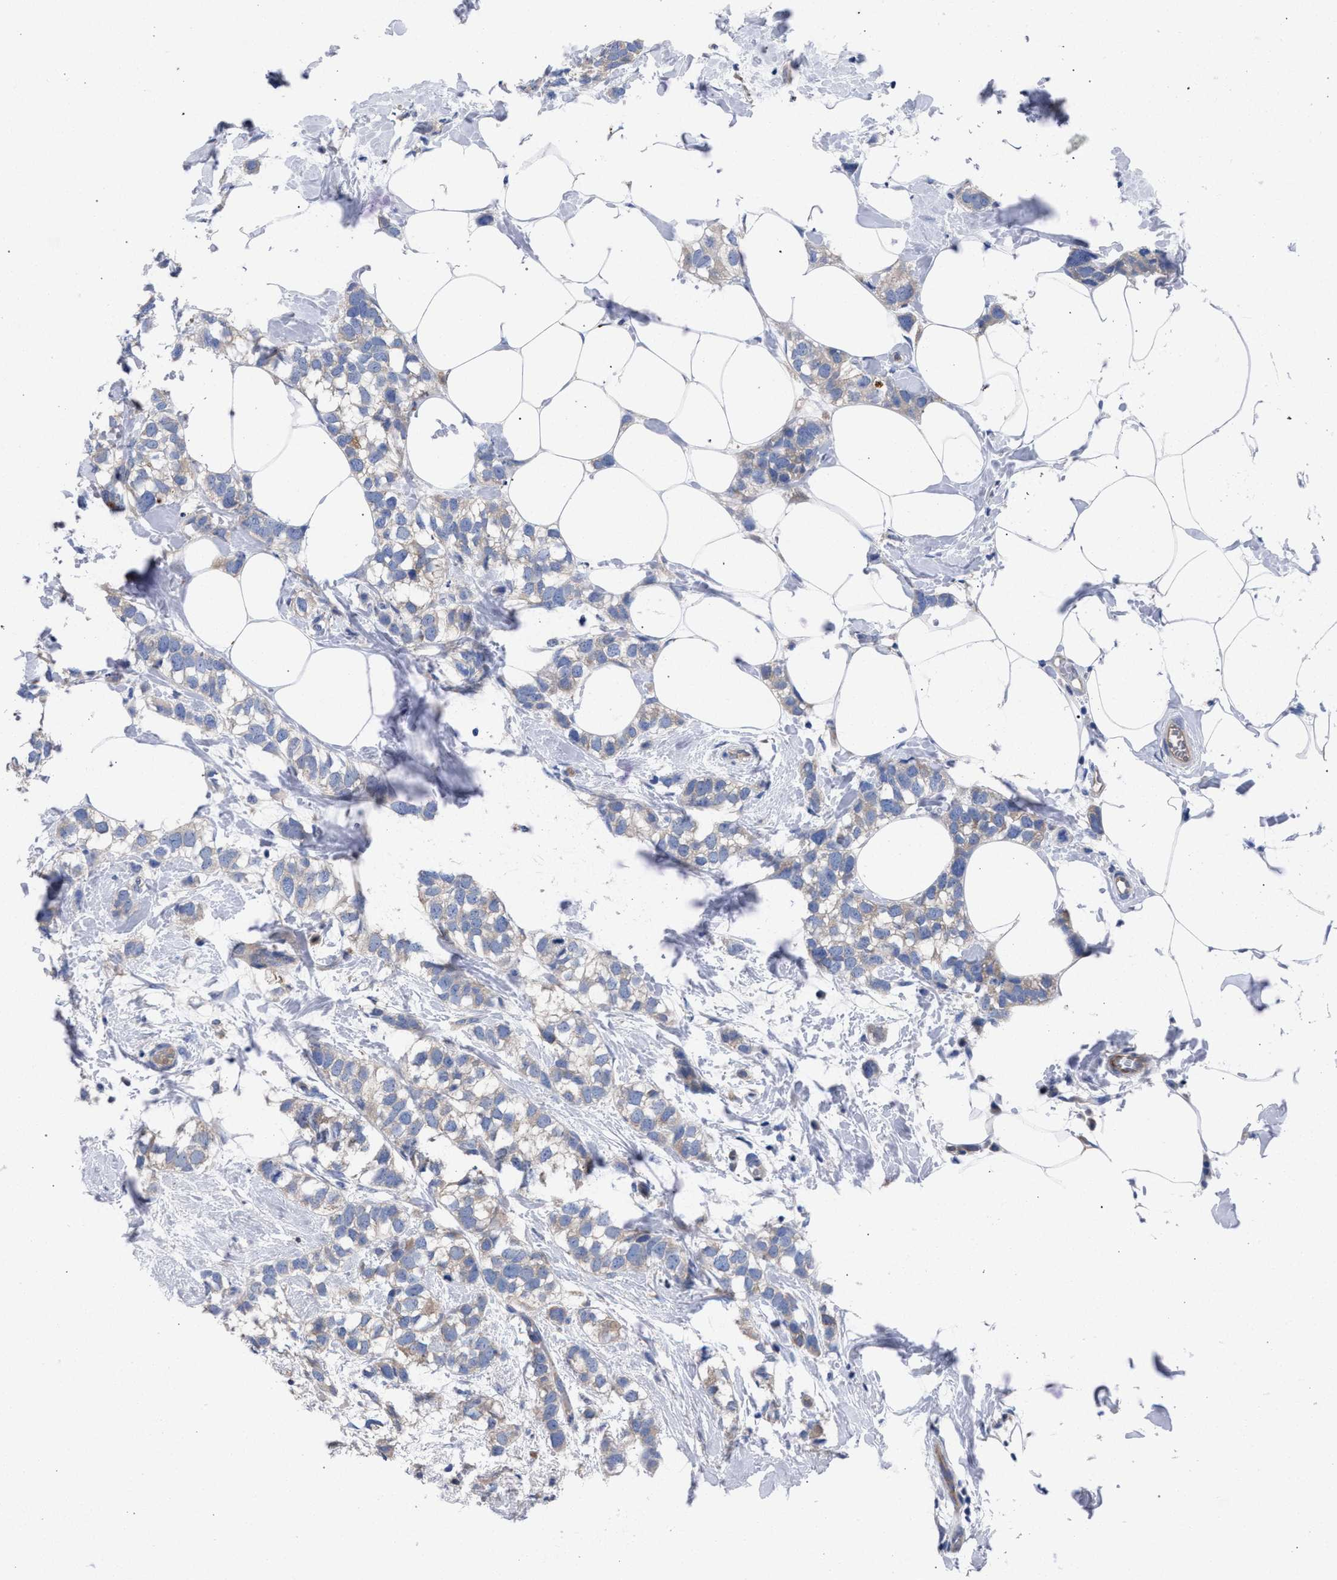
{"staining": {"intensity": "weak", "quantity": "<25%", "location": "cytoplasmic/membranous"}, "tissue": "breast cancer", "cell_type": "Tumor cells", "image_type": "cancer", "snomed": [{"axis": "morphology", "description": "Normal tissue, NOS"}, {"axis": "morphology", "description": "Duct carcinoma"}, {"axis": "topography", "description": "Breast"}], "caption": "Tumor cells are negative for protein expression in human infiltrating ductal carcinoma (breast). Brightfield microscopy of IHC stained with DAB (3,3'-diaminobenzidine) (brown) and hematoxylin (blue), captured at high magnification.", "gene": "GMPR", "patient": {"sex": "female", "age": 50}}